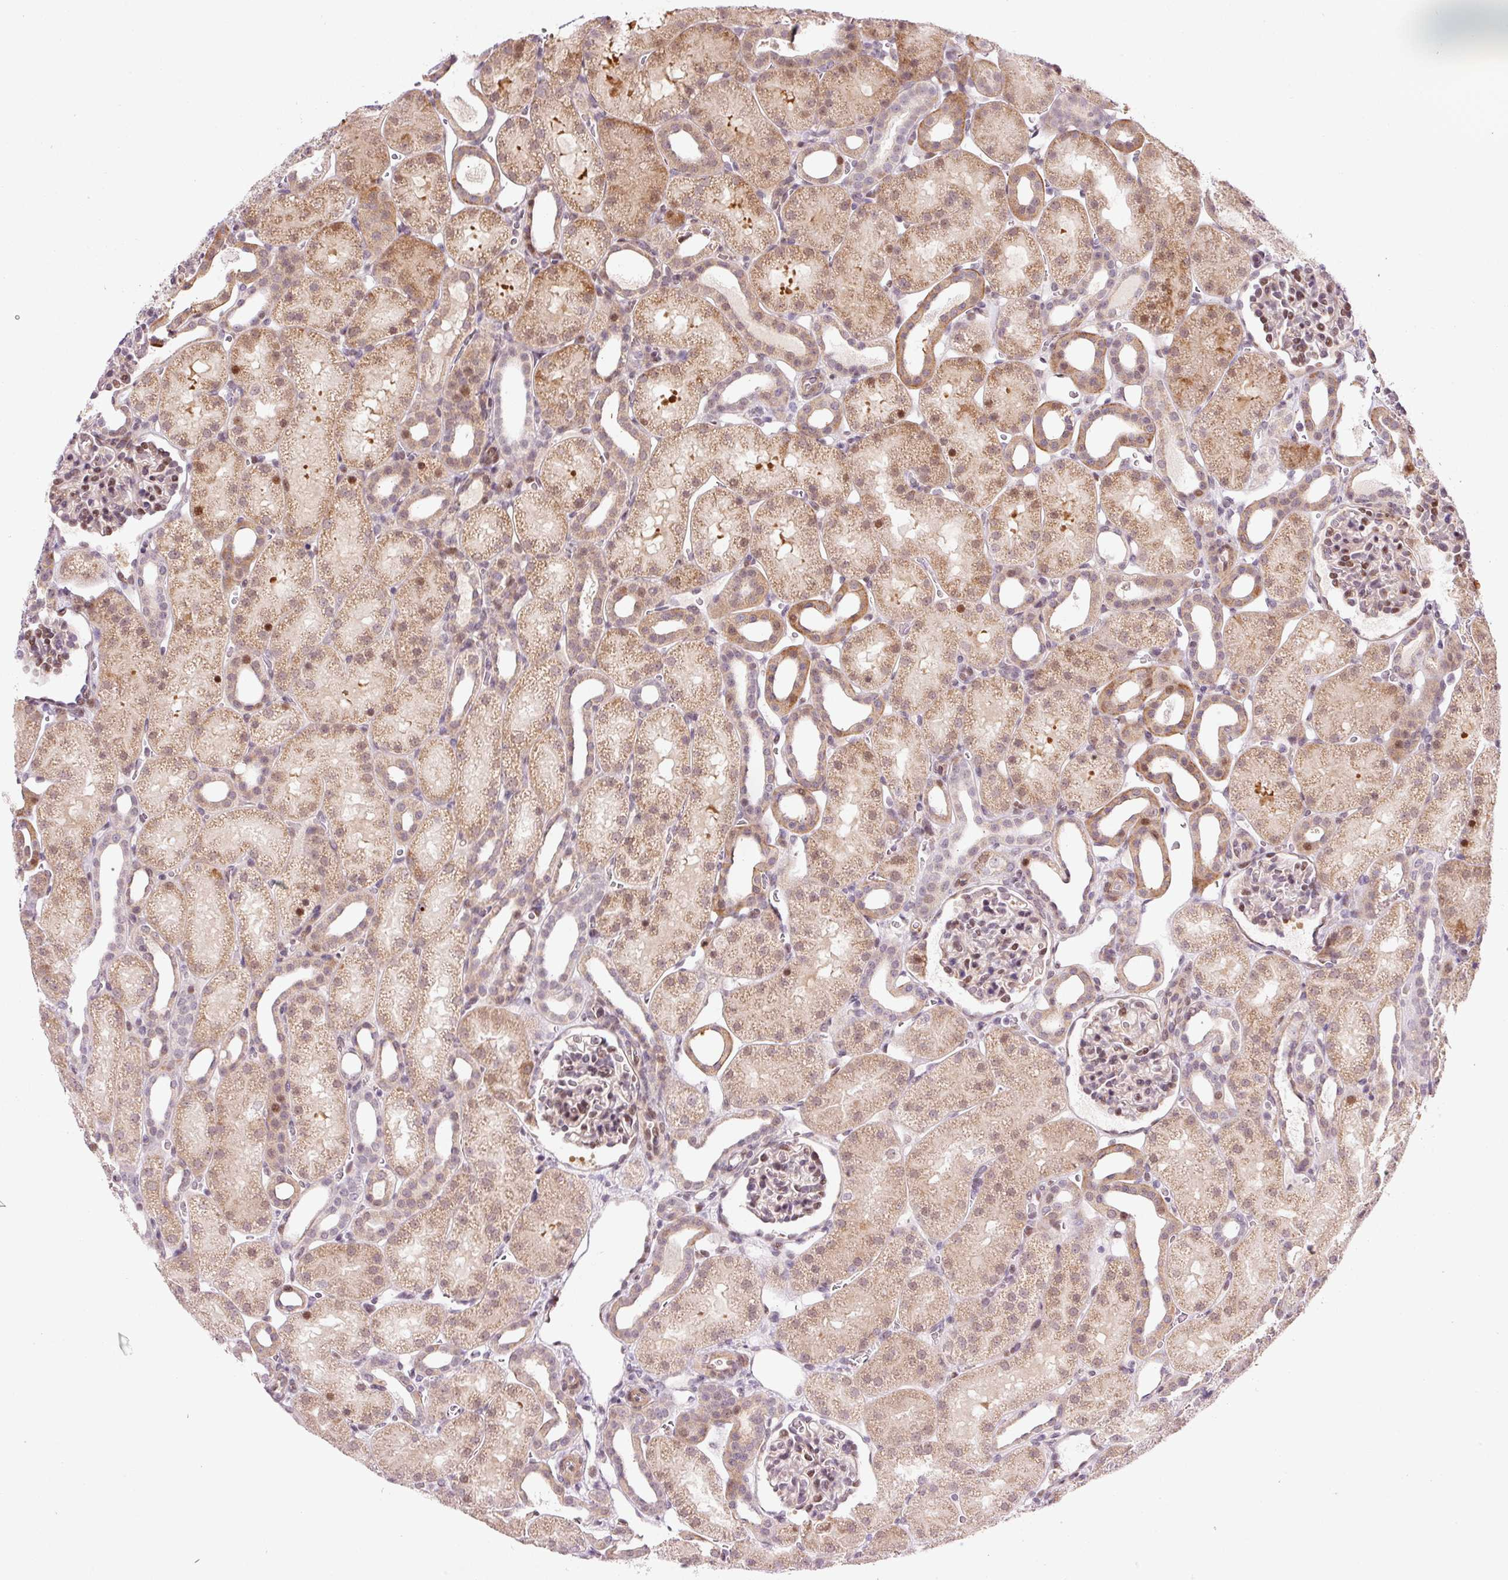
{"staining": {"intensity": "moderate", "quantity": "25%-75%", "location": "cytoplasmic/membranous,nuclear"}, "tissue": "kidney", "cell_type": "Cells in glomeruli", "image_type": "normal", "snomed": [{"axis": "morphology", "description": "Normal tissue, NOS"}, {"axis": "topography", "description": "Kidney"}], "caption": "An immunohistochemistry micrograph of normal tissue is shown. Protein staining in brown highlights moderate cytoplasmic/membranous,nuclear positivity in kidney within cells in glomeruli.", "gene": "ANKRD20A1", "patient": {"sex": "male", "age": 2}}